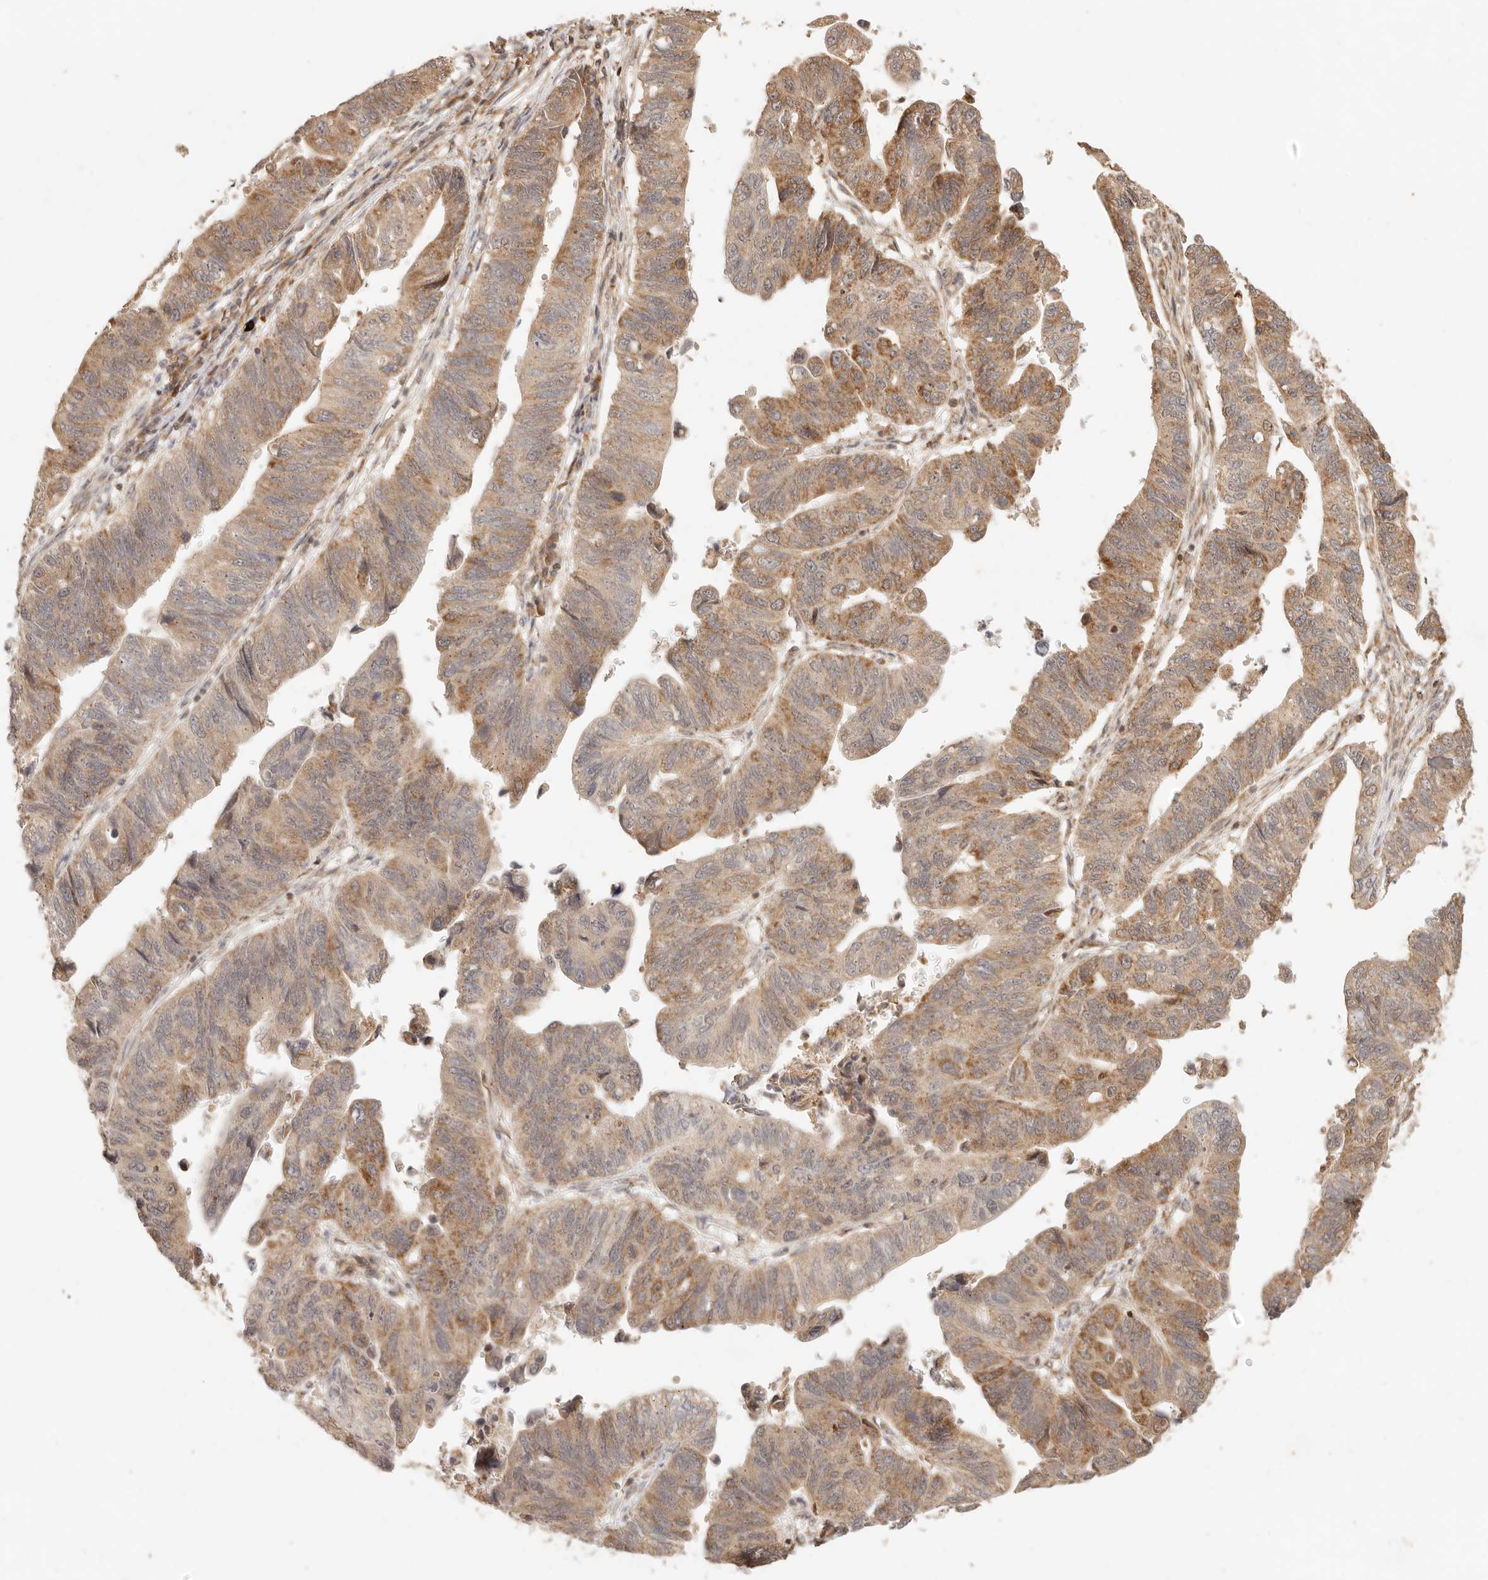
{"staining": {"intensity": "moderate", "quantity": ">75%", "location": "cytoplasmic/membranous"}, "tissue": "stomach cancer", "cell_type": "Tumor cells", "image_type": "cancer", "snomed": [{"axis": "morphology", "description": "Adenocarcinoma, NOS"}, {"axis": "topography", "description": "Stomach"}], "caption": "The photomicrograph shows a brown stain indicating the presence of a protein in the cytoplasmic/membranous of tumor cells in stomach cancer (adenocarcinoma).", "gene": "TIMM17A", "patient": {"sex": "male", "age": 59}}